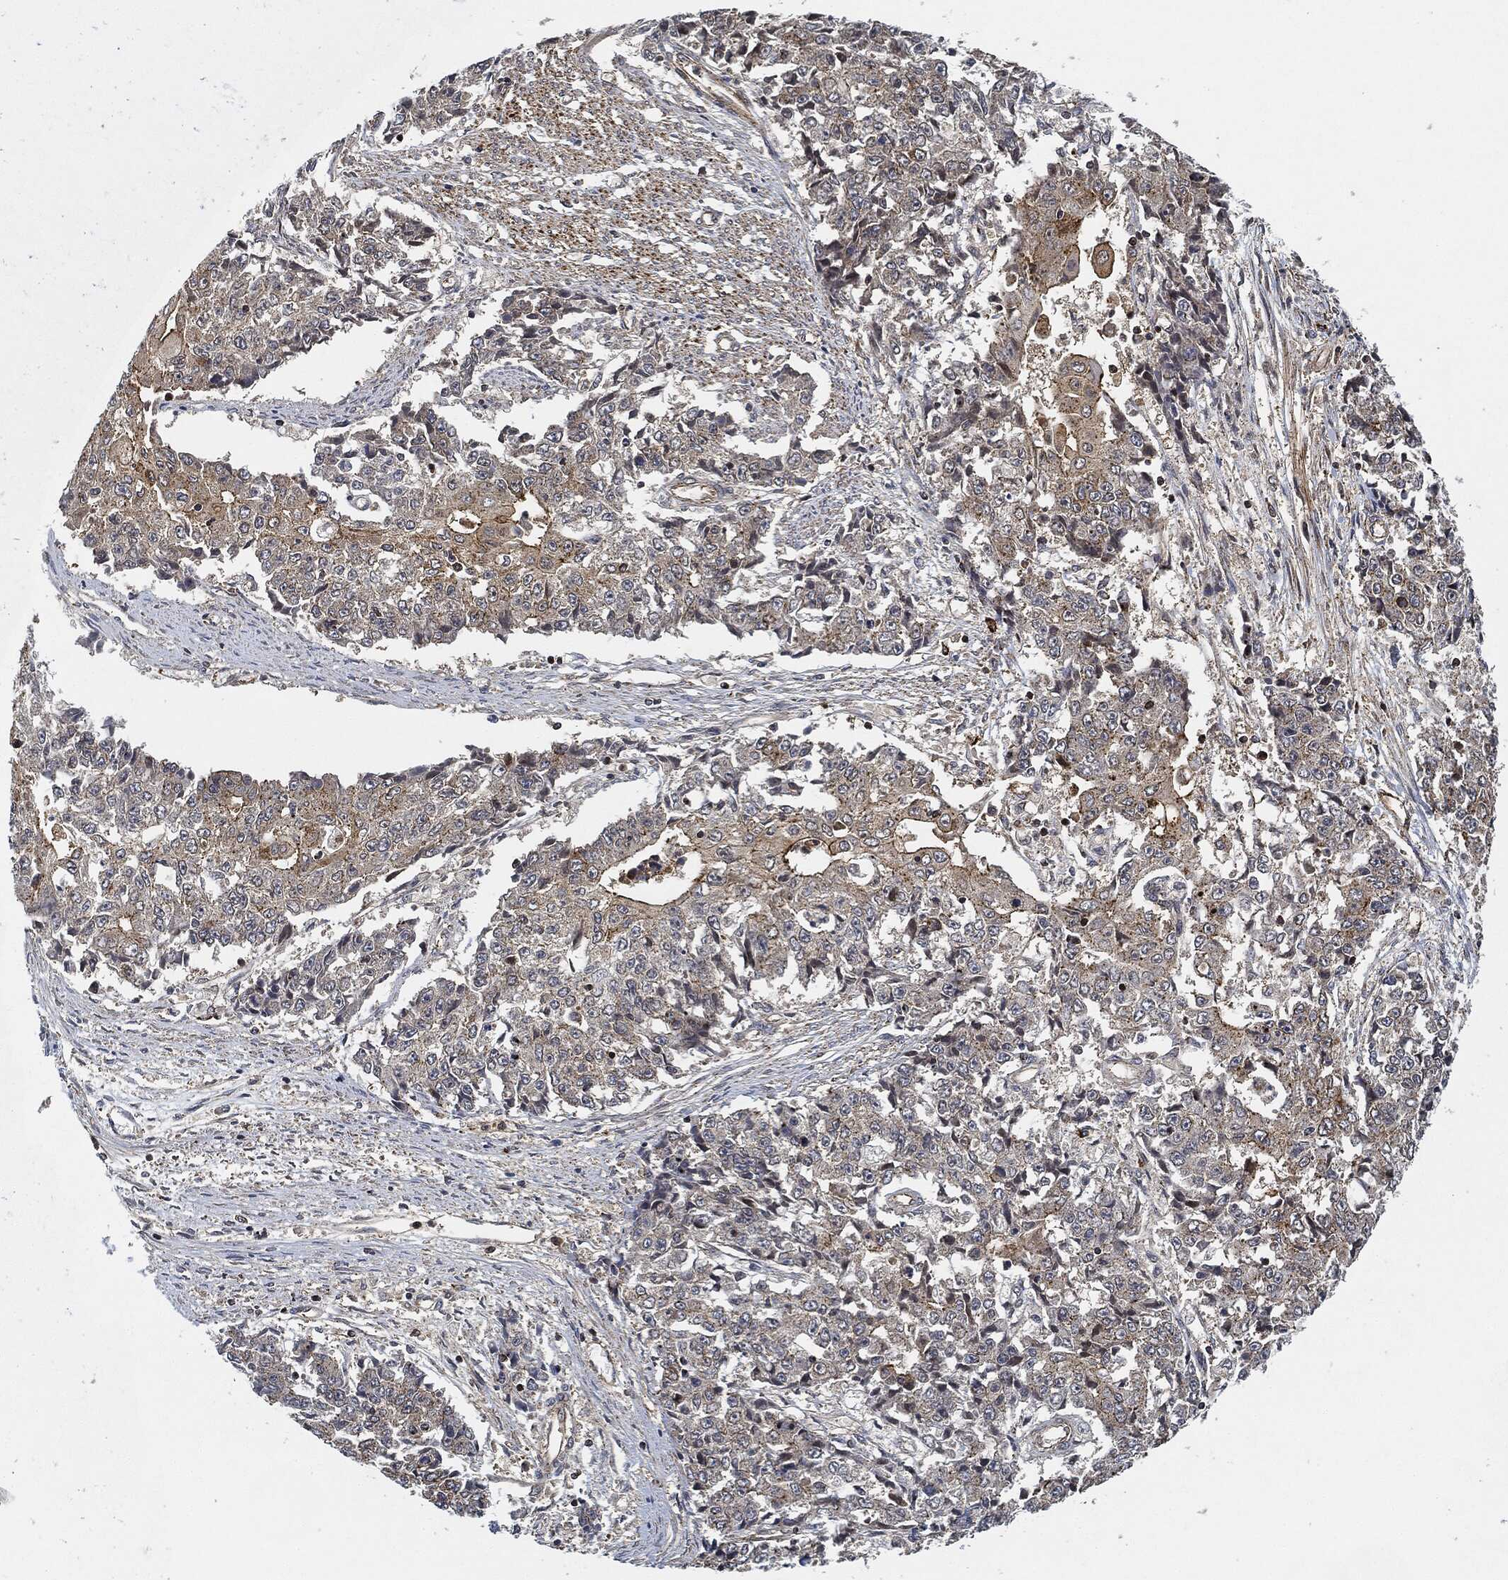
{"staining": {"intensity": "moderate", "quantity": "<25%", "location": "cytoplasmic/membranous"}, "tissue": "ovarian cancer", "cell_type": "Tumor cells", "image_type": "cancer", "snomed": [{"axis": "morphology", "description": "Carcinoma, endometroid"}, {"axis": "topography", "description": "Ovary"}], "caption": "This histopathology image demonstrates immunohistochemistry (IHC) staining of human ovarian endometroid carcinoma, with low moderate cytoplasmic/membranous positivity in approximately <25% of tumor cells.", "gene": "MAP3K3", "patient": {"sex": "female", "age": 42}}